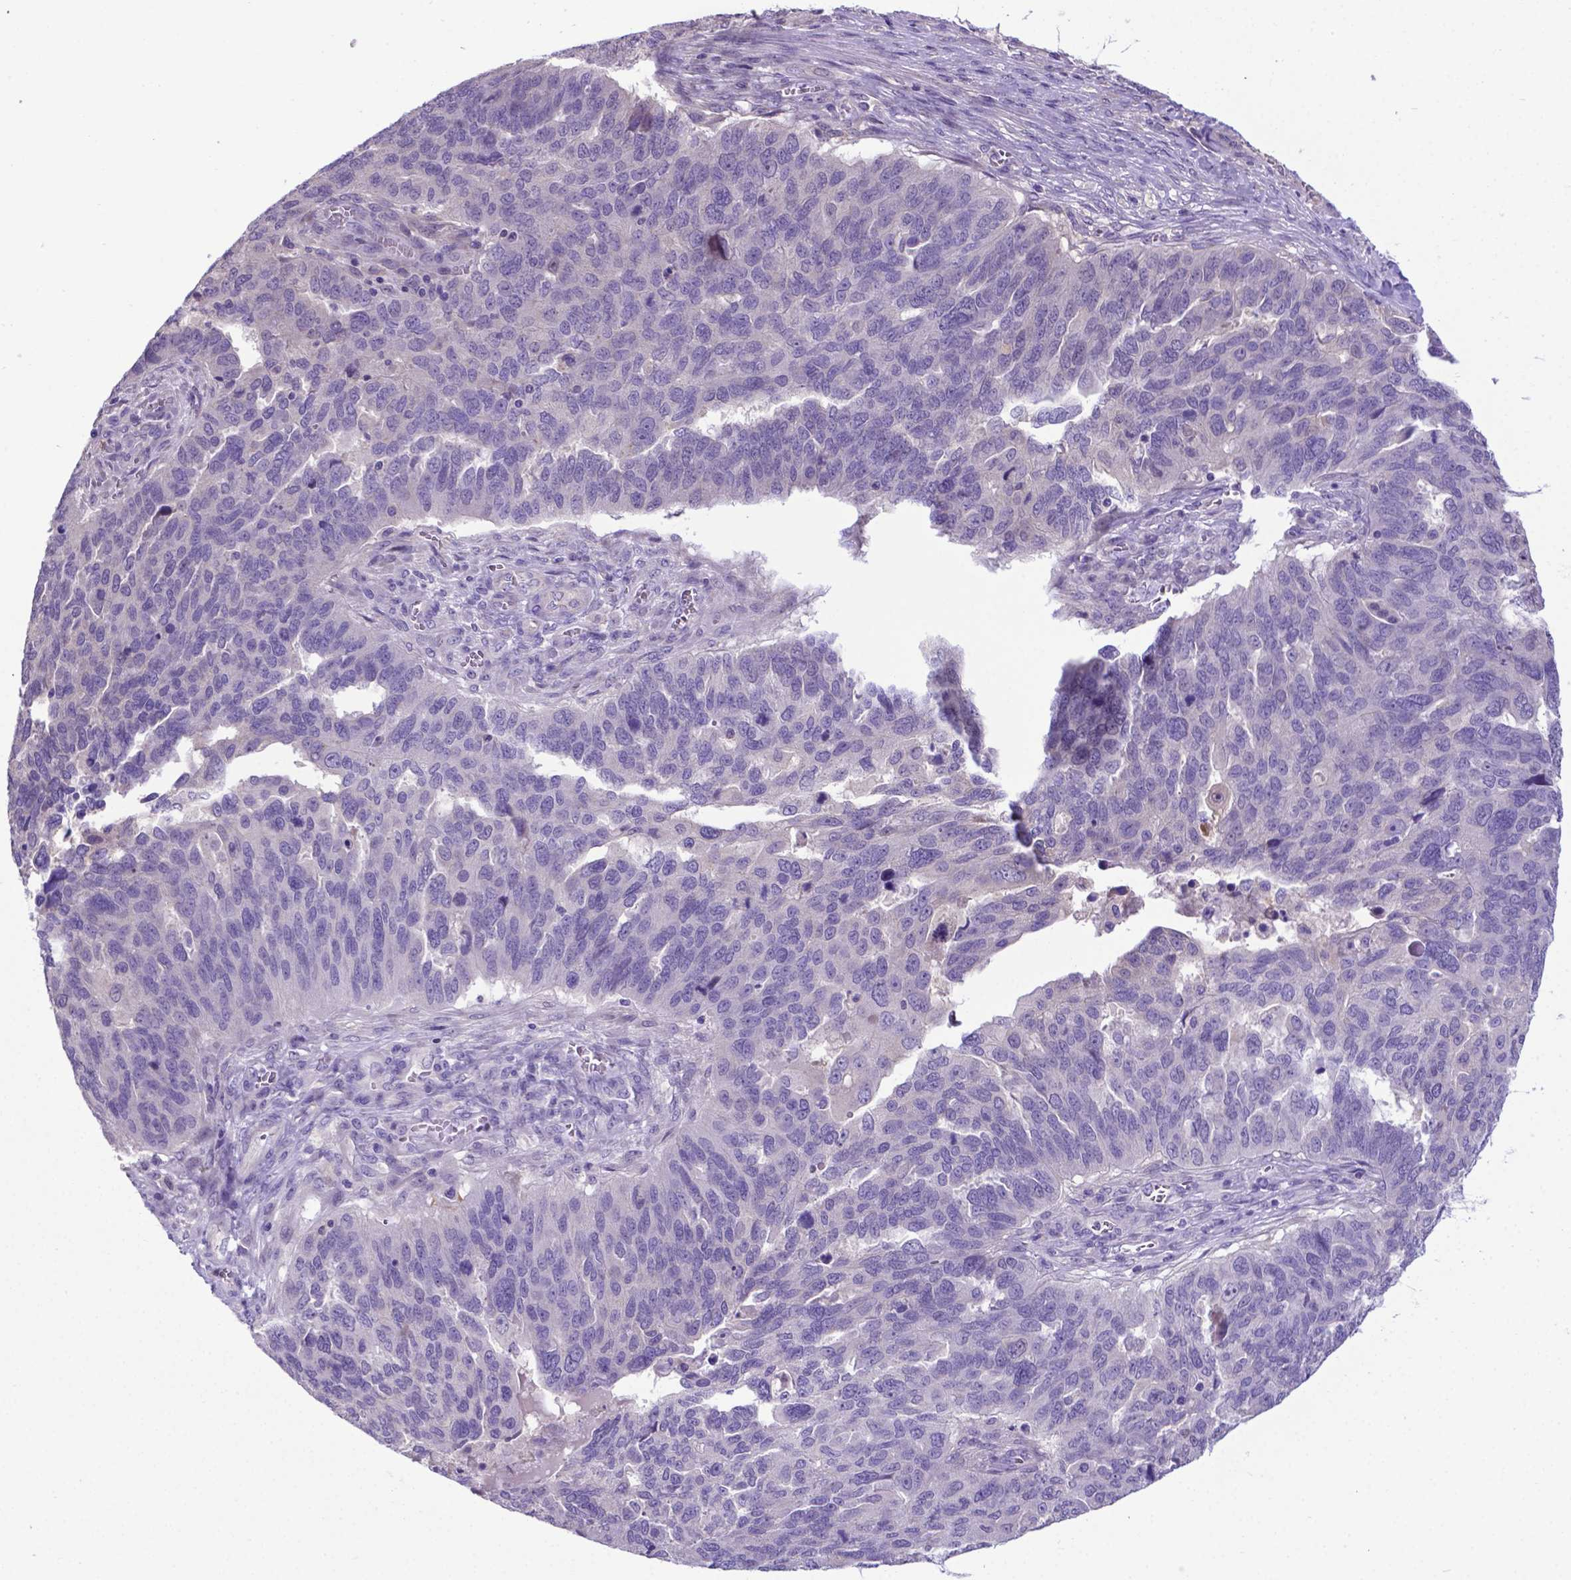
{"staining": {"intensity": "negative", "quantity": "none", "location": "none"}, "tissue": "ovarian cancer", "cell_type": "Tumor cells", "image_type": "cancer", "snomed": [{"axis": "morphology", "description": "Carcinoma, endometroid"}, {"axis": "topography", "description": "Soft tissue"}, {"axis": "topography", "description": "Ovary"}], "caption": "Immunohistochemistry (IHC) histopathology image of neoplastic tissue: endometroid carcinoma (ovarian) stained with DAB (3,3'-diaminobenzidine) reveals no significant protein staining in tumor cells. (DAB (3,3'-diaminobenzidine) immunohistochemistry (IHC) with hematoxylin counter stain).", "gene": "ADRA2B", "patient": {"sex": "female", "age": 52}}